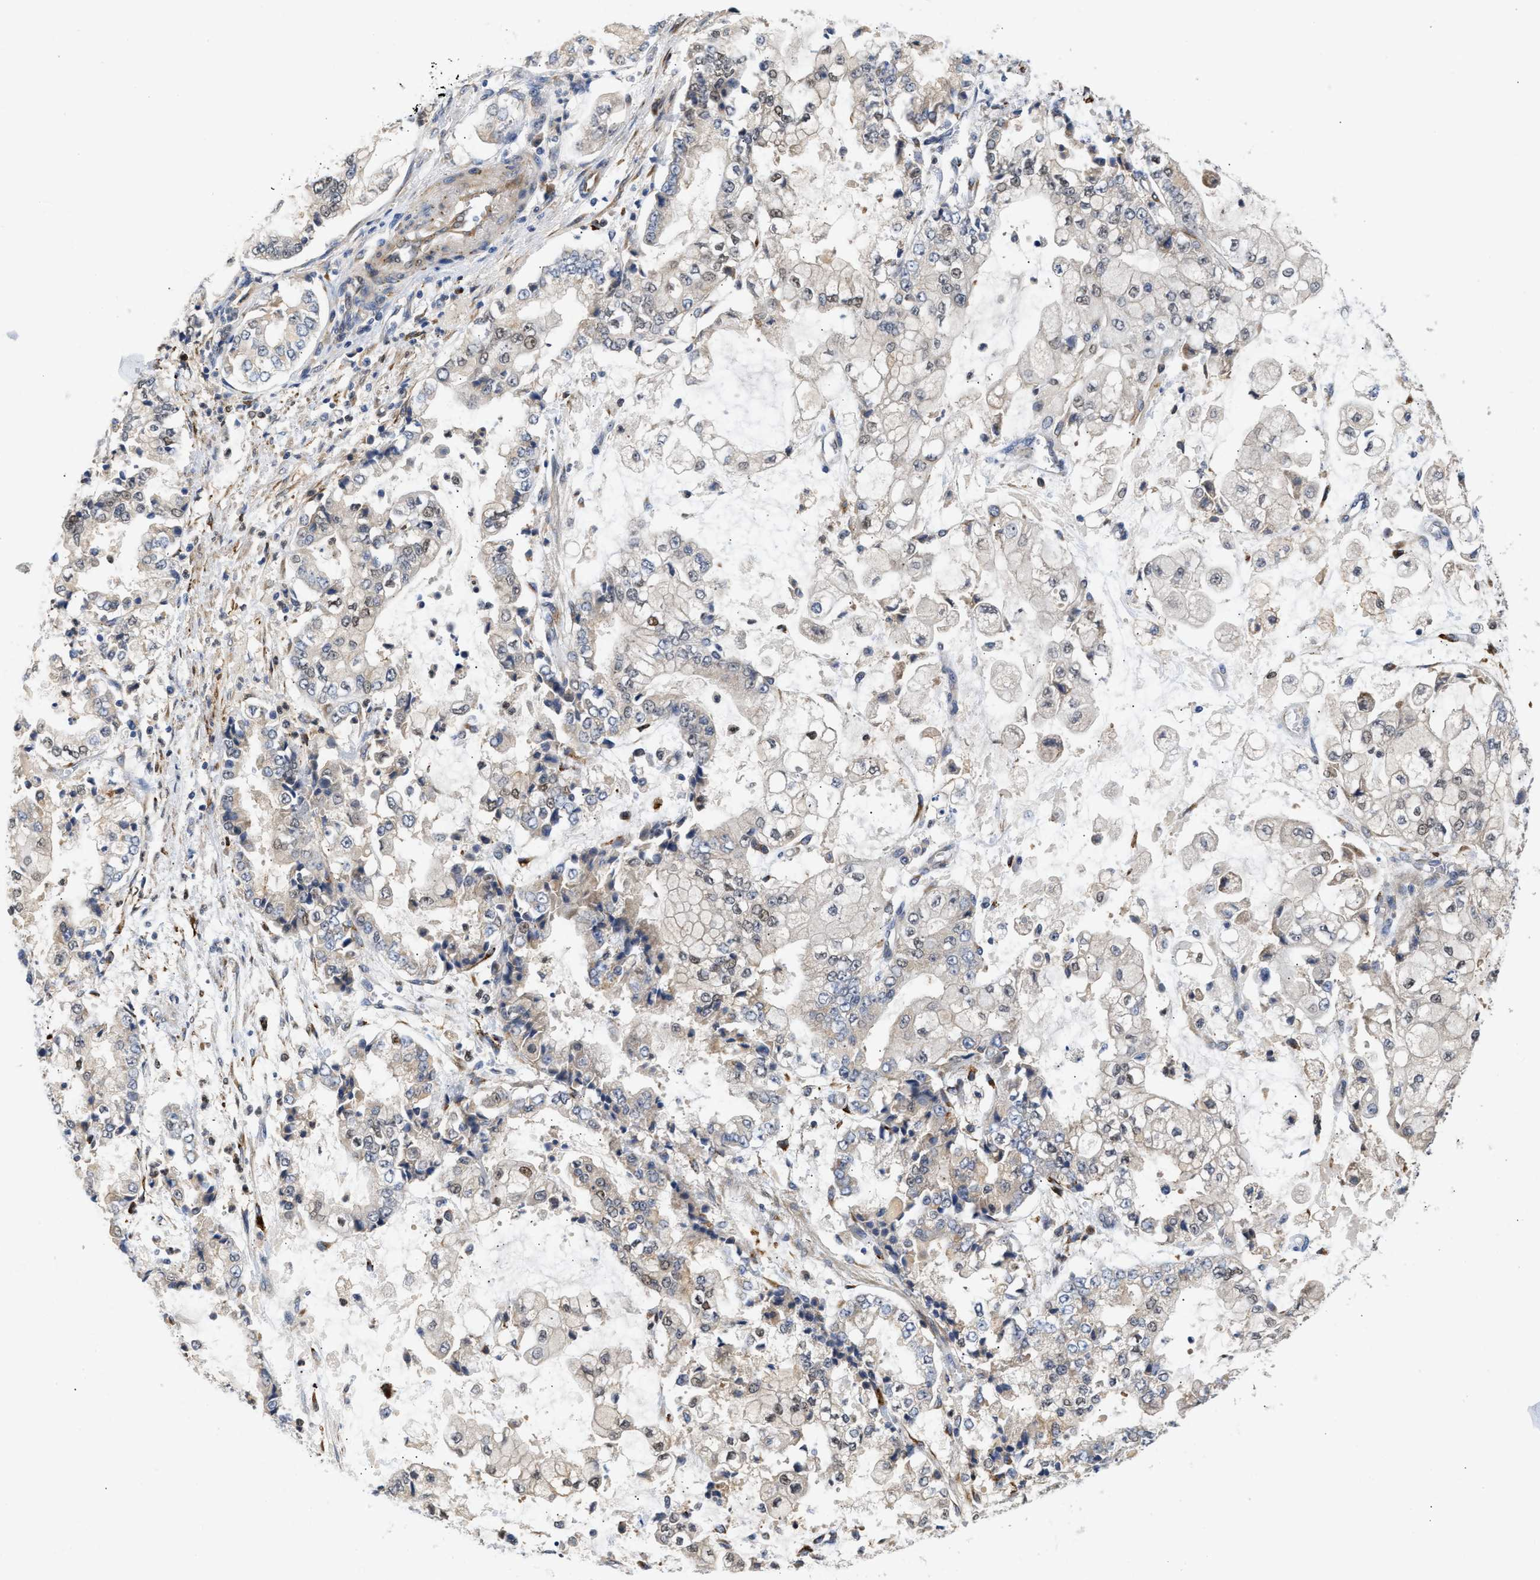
{"staining": {"intensity": "weak", "quantity": "<25%", "location": "cytoplasmic/membranous,nuclear"}, "tissue": "stomach cancer", "cell_type": "Tumor cells", "image_type": "cancer", "snomed": [{"axis": "morphology", "description": "Adenocarcinoma, NOS"}, {"axis": "topography", "description": "Stomach"}], "caption": "DAB (3,3'-diaminobenzidine) immunohistochemical staining of human stomach cancer (adenocarcinoma) demonstrates no significant expression in tumor cells. (DAB immunohistochemistry visualized using brightfield microscopy, high magnification).", "gene": "PPM1L", "patient": {"sex": "male", "age": 76}}